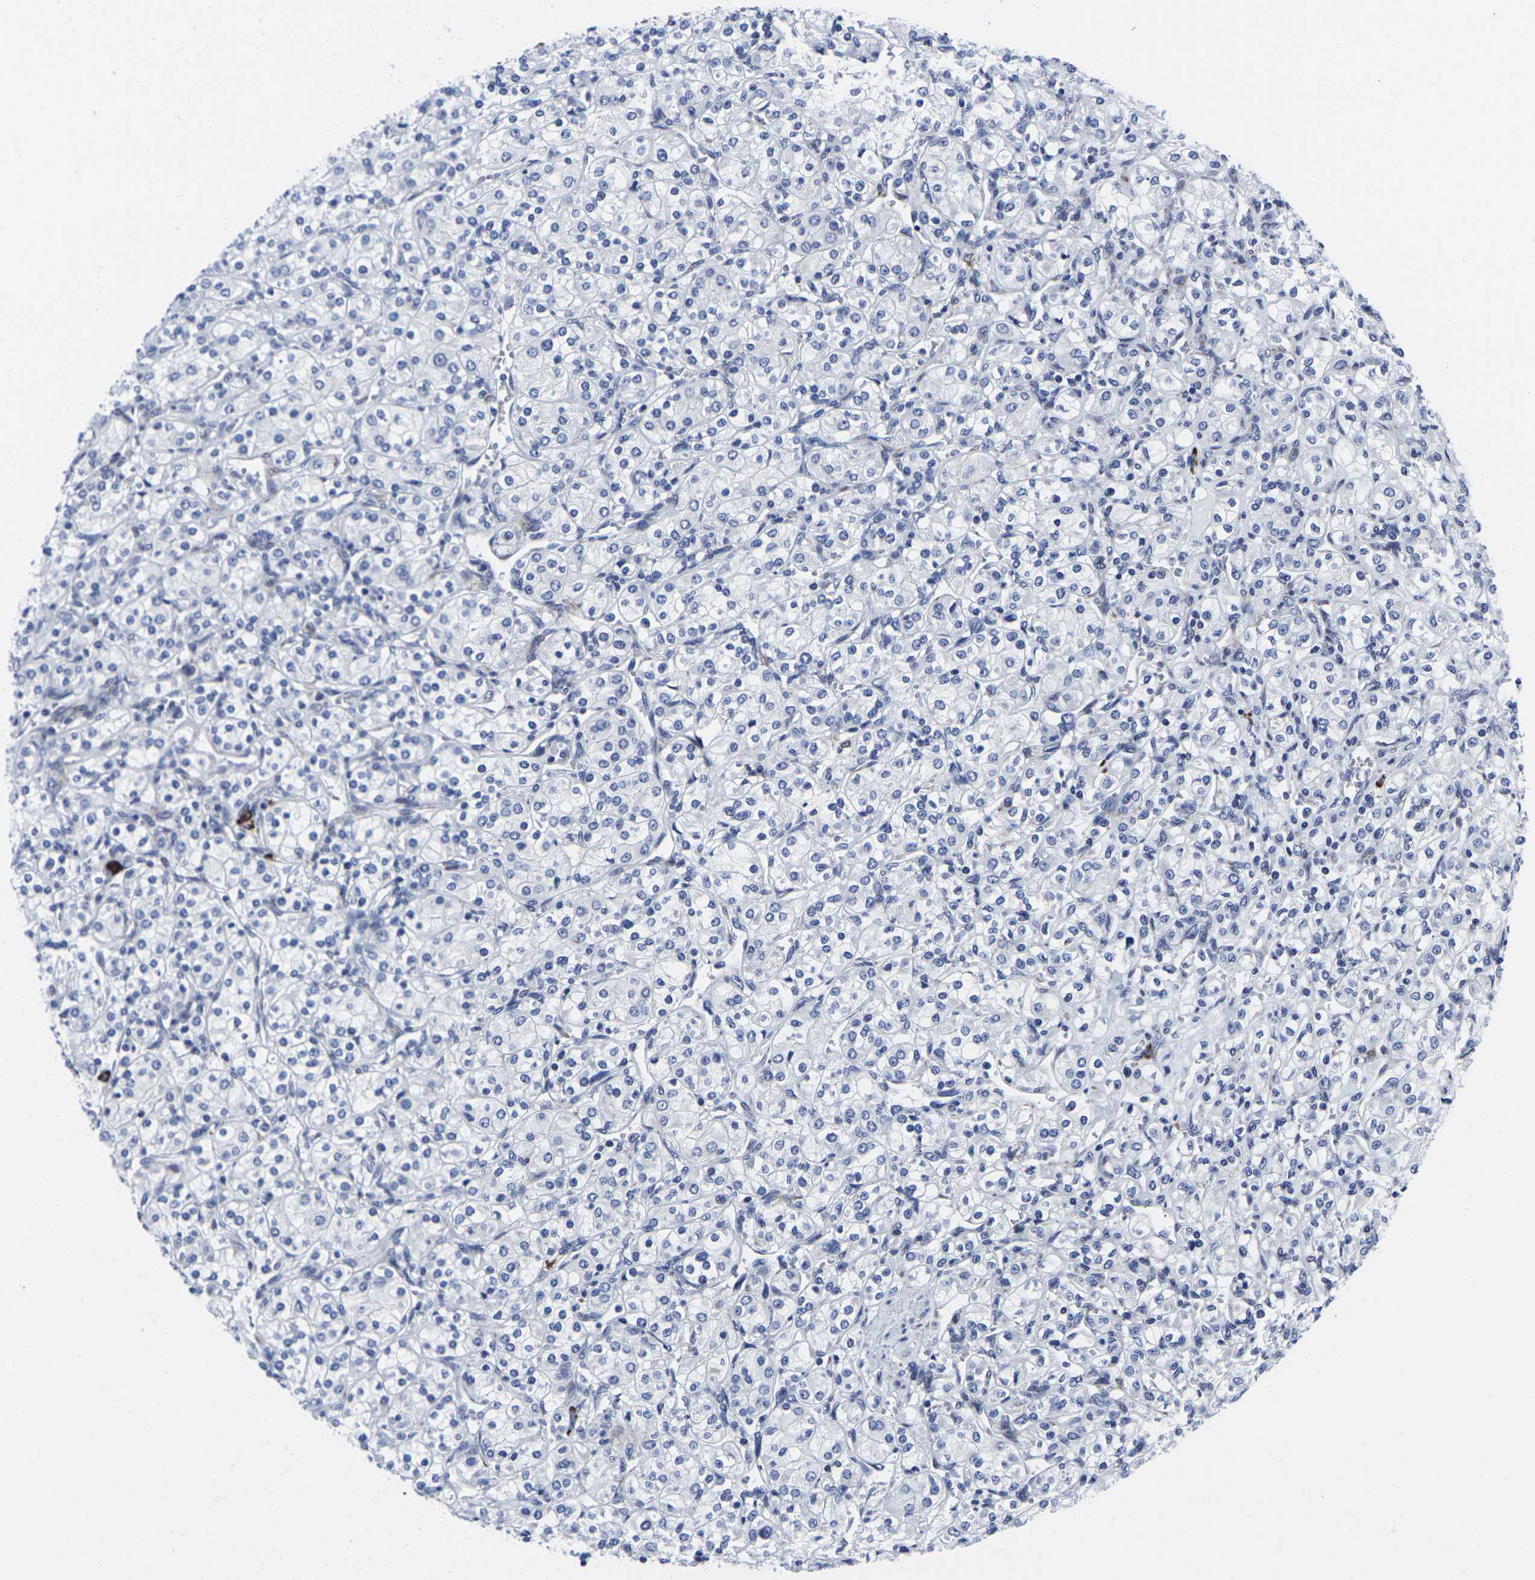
{"staining": {"intensity": "negative", "quantity": "none", "location": "none"}, "tissue": "renal cancer", "cell_type": "Tumor cells", "image_type": "cancer", "snomed": [{"axis": "morphology", "description": "Adenocarcinoma, NOS"}, {"axis": "topography", "description": "Kidney"}], "caption": "High power microscopy micrograph of an immunohistochemistry histopathology image of renal cancer, revealing no significant positivity in tumor cells.", "gene": "RPN1", "patient": {"sex": "male", "age": 77}}